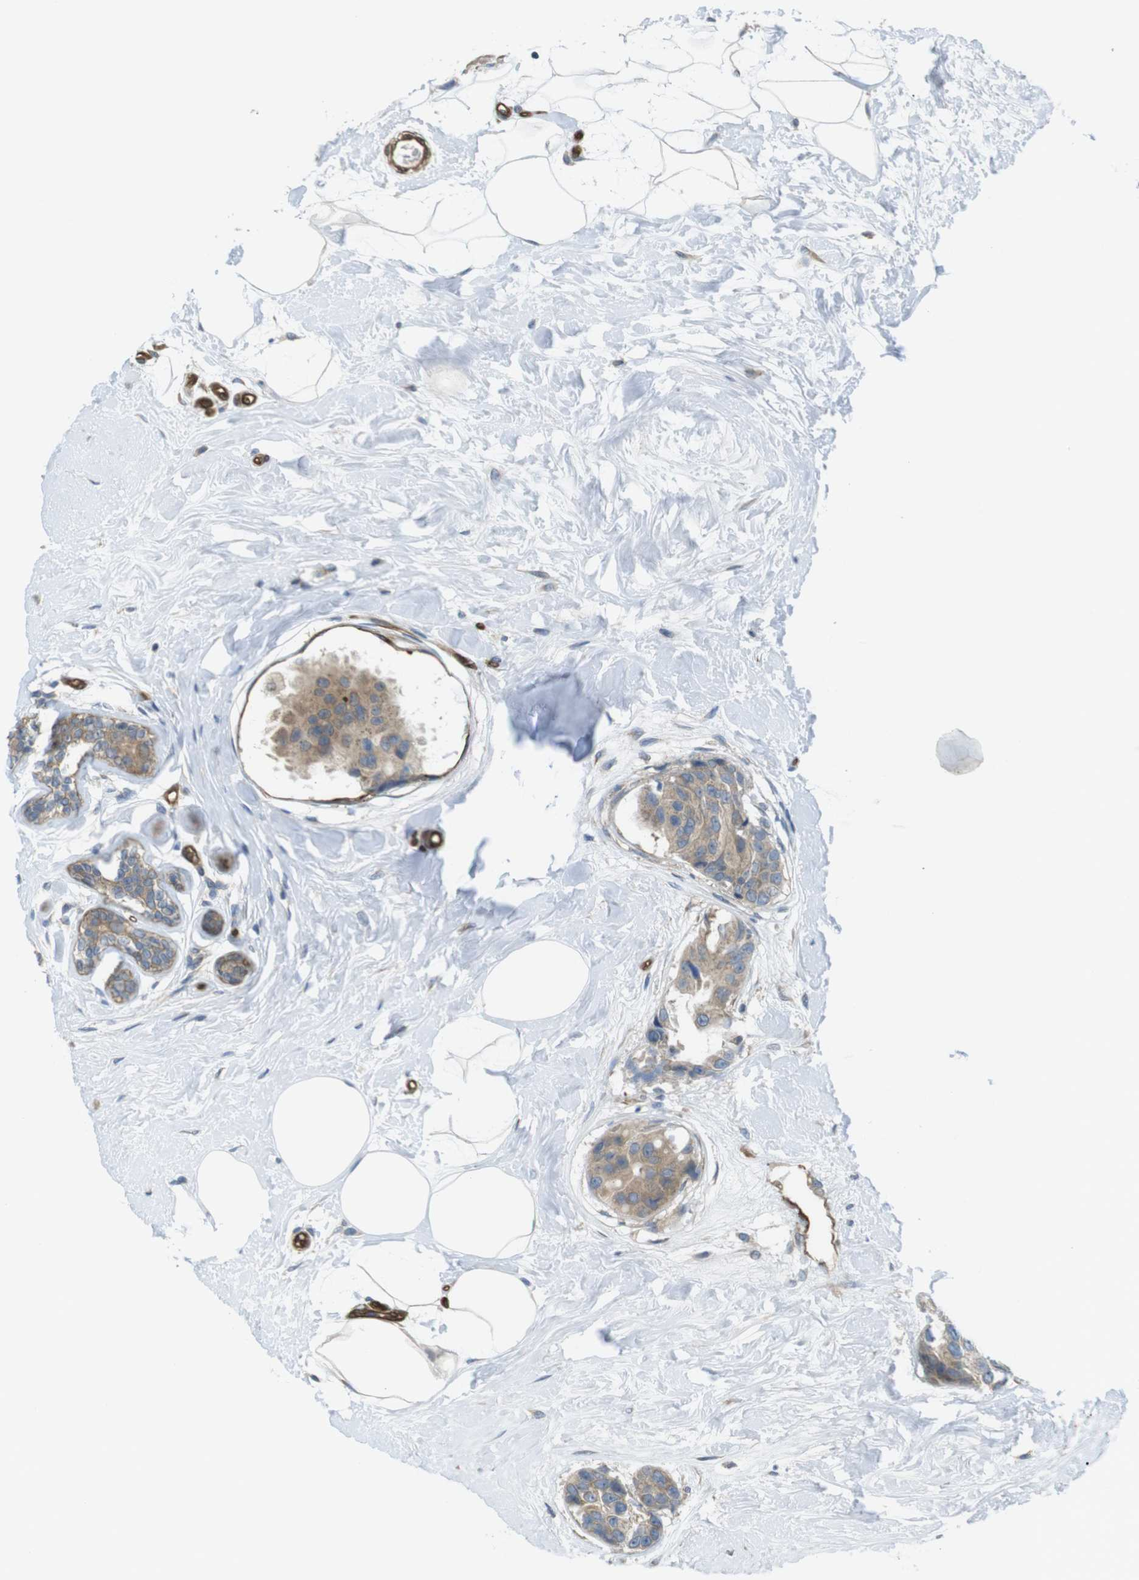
{"staining": {"intensity": "moderate", "quantity": ">75%", "location": "cytoplasmic/membranous"}, "tissue": "breast cancer", "cell_type": "Tumor cells", "image_type": "cancer", "snomed": [{"axis": "morphology", "description": "Normal tissue, NOS"}, {"axis": "morphology", "description": "Duct carcinoma"}, {"axis": "topography", "description": "Breast"}], "caption": "Immunohistochemical staining of breast cancer (invasive ductal carcinoma) displays moderate cytoplasmic/membranous protein staining in approximately >75% of tumor cells.", "gene": "TSC1", "patient": {"sex": "female", "age": 39}}